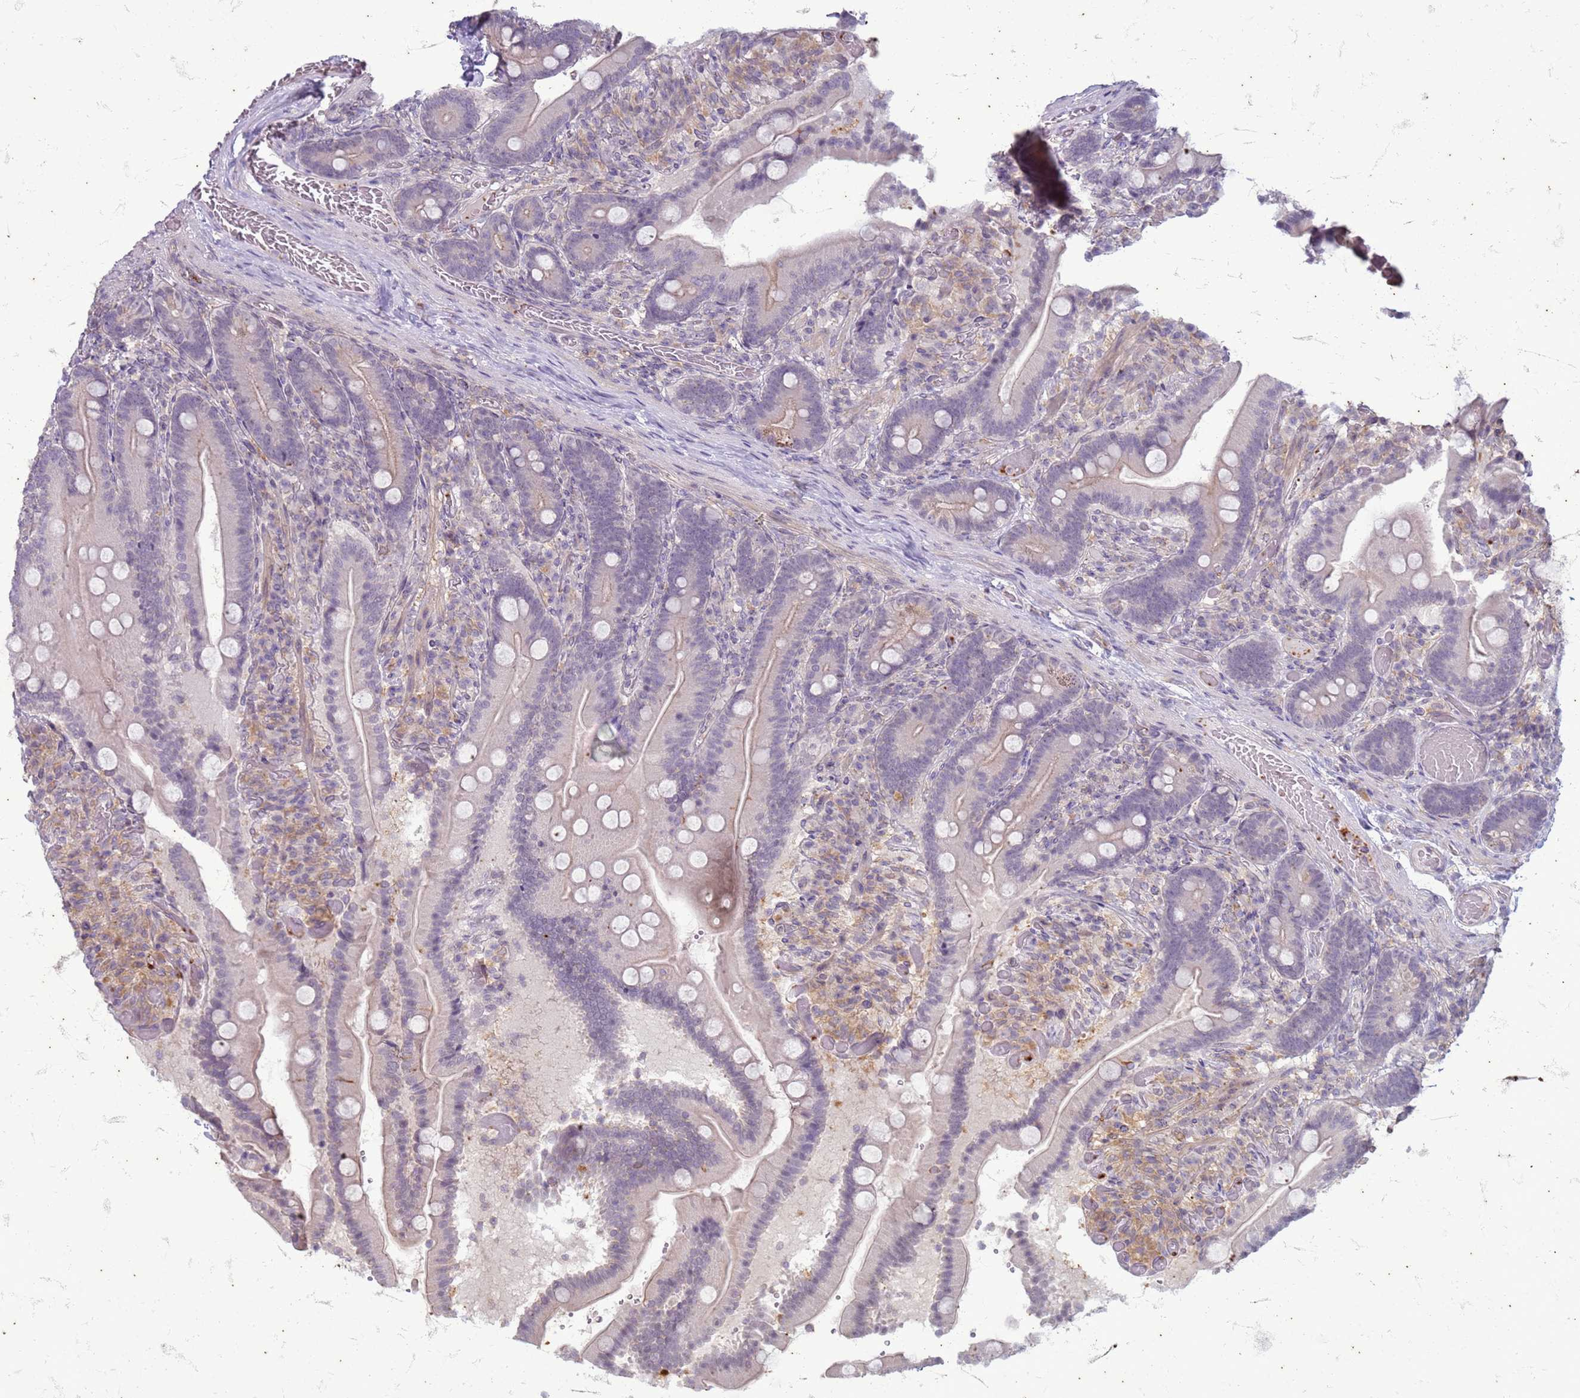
{"staining": {"intensity": "negative", "quantity": "none", "location": "none"}, "tissue": "duodenum", "cell_type": "Glandular cells", "image_type": "normal", "snomed": [{"axis": "morphology", "description": "Normal tissue, NOS"}, {"axis": "topography", "description": "Duodenum"}], "caption": "High power microscopy photomicrograph of an immunohistochemistry micrograph of benign duodenum, revealing no significant staining in glandular cells. (DAB IHC visualized using brightfield microscopy, high magnification).", "gene": "SLC15A3", "patient": {"sex": "female", "age": 62}}